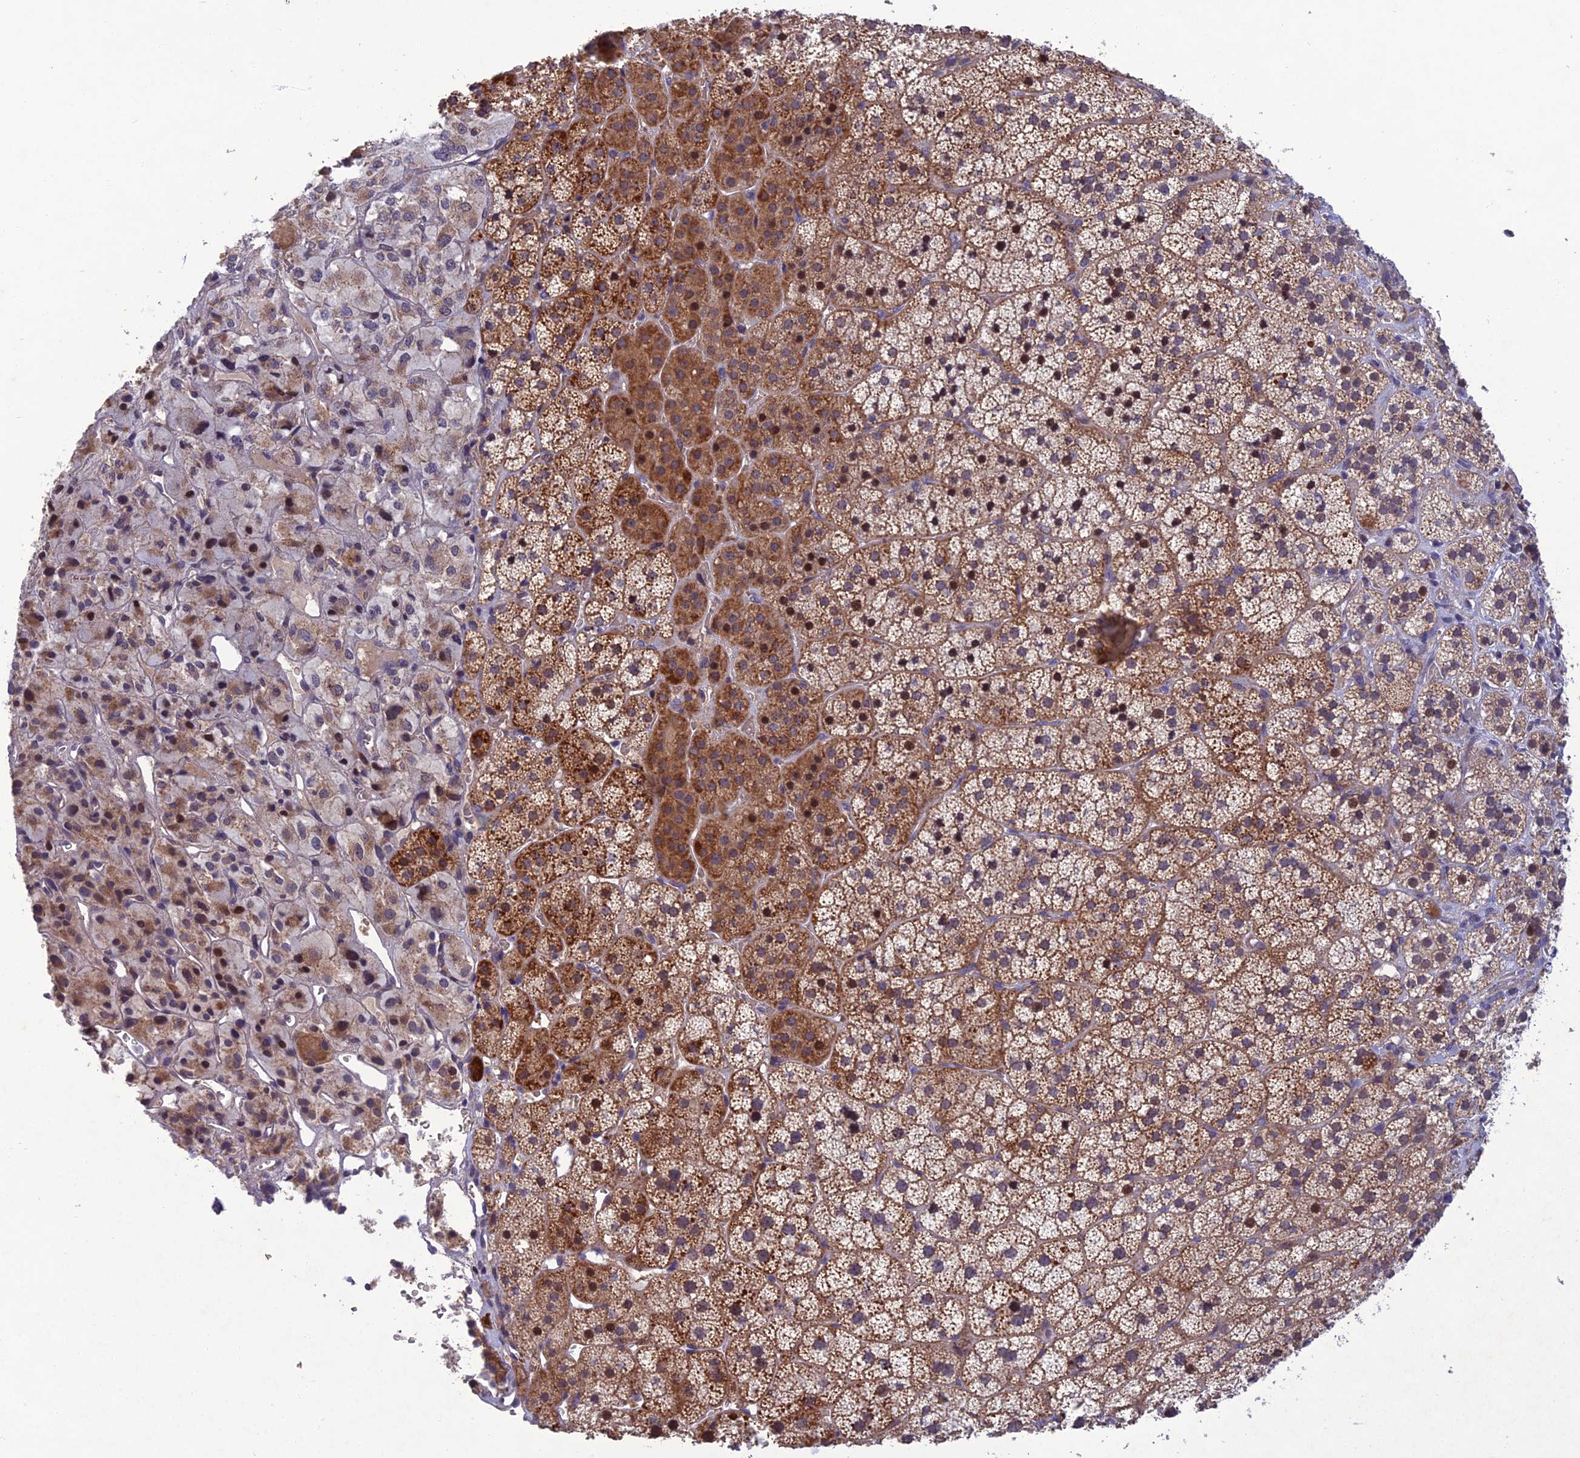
{"staining": {"intensity": "moderate", "quantity": "25%-75%", "location": "cytoplasmic/membranous,nuclear"}, "tissue": "adrenal gland", "cell_type": "Glandular cells", "image_type": "normal", "snomed": [{"axis": "morphology", "description": "Normal tissue, NOS"}, {"axis": "topography", "description": "Adrenal gland"}], "caption": "IHC image of unremarkable adrenal gland: adrenal gland stained using IHC demonstrates medium levels of moderate protein expression localized specifically in the cytoplasmic/membranous,nuclear of glandular cells, appearing as a cytoplasmic/membranous,nuclear brown color.", "gene": "GIPC1", "patient": {"sex": "female", "age": 44}}